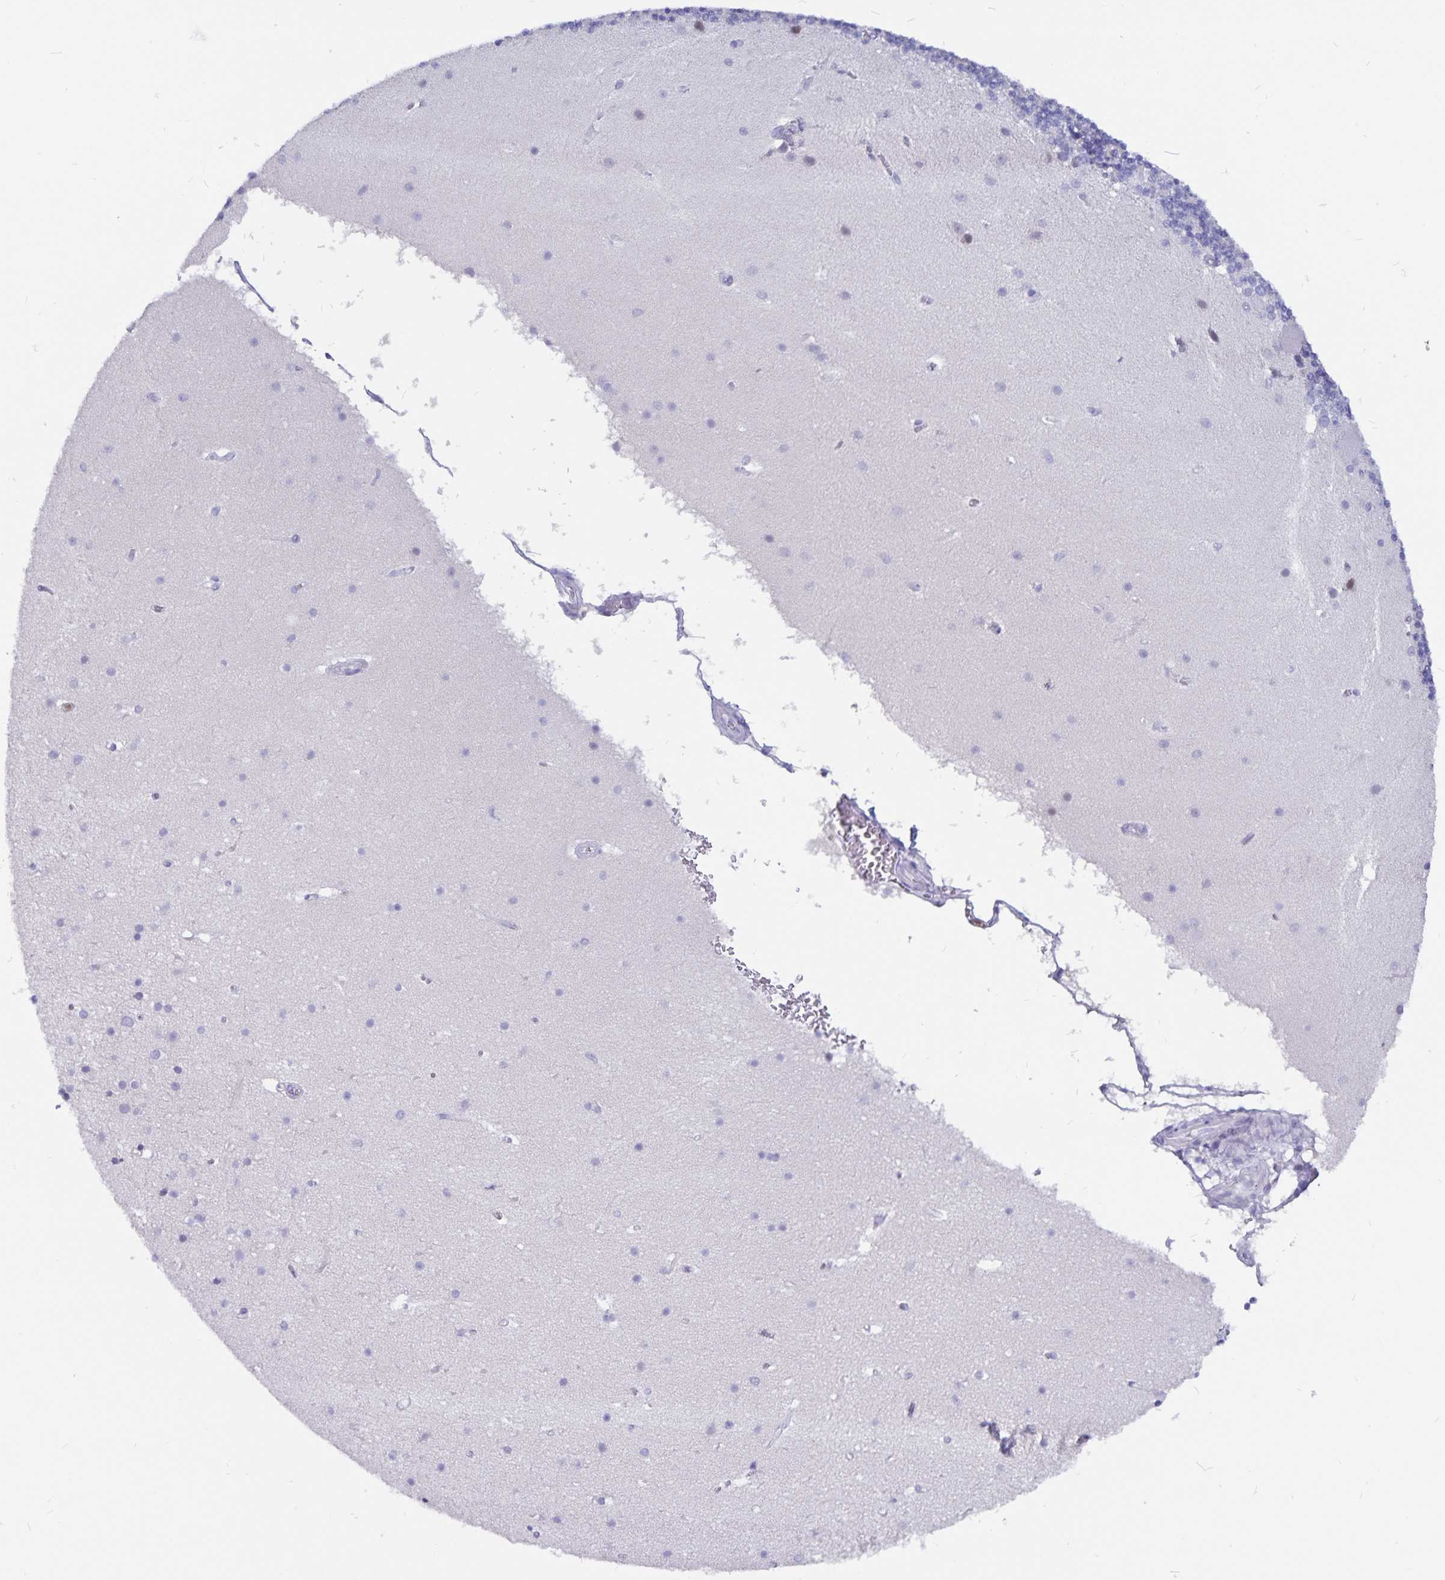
{"staining": {"intensity": "negative", "quantity": "none", "location": "none"}, "tissue": "cerebellum", "cell_type": "Cells in granular layer", "image_type": "normal", "snomed": [{"axis": "morphology", "description": "Normal tissue, NOS"}, {"axis": "topography", "description": "Cerebellum"}], "caption": "An IHC histopathology image of unremarkable cerebellum is shown. There is no staining in cells in granular layer of cerebellum.", "gene": "SNTN", "patient": {"sex": "male", "age": 70}}